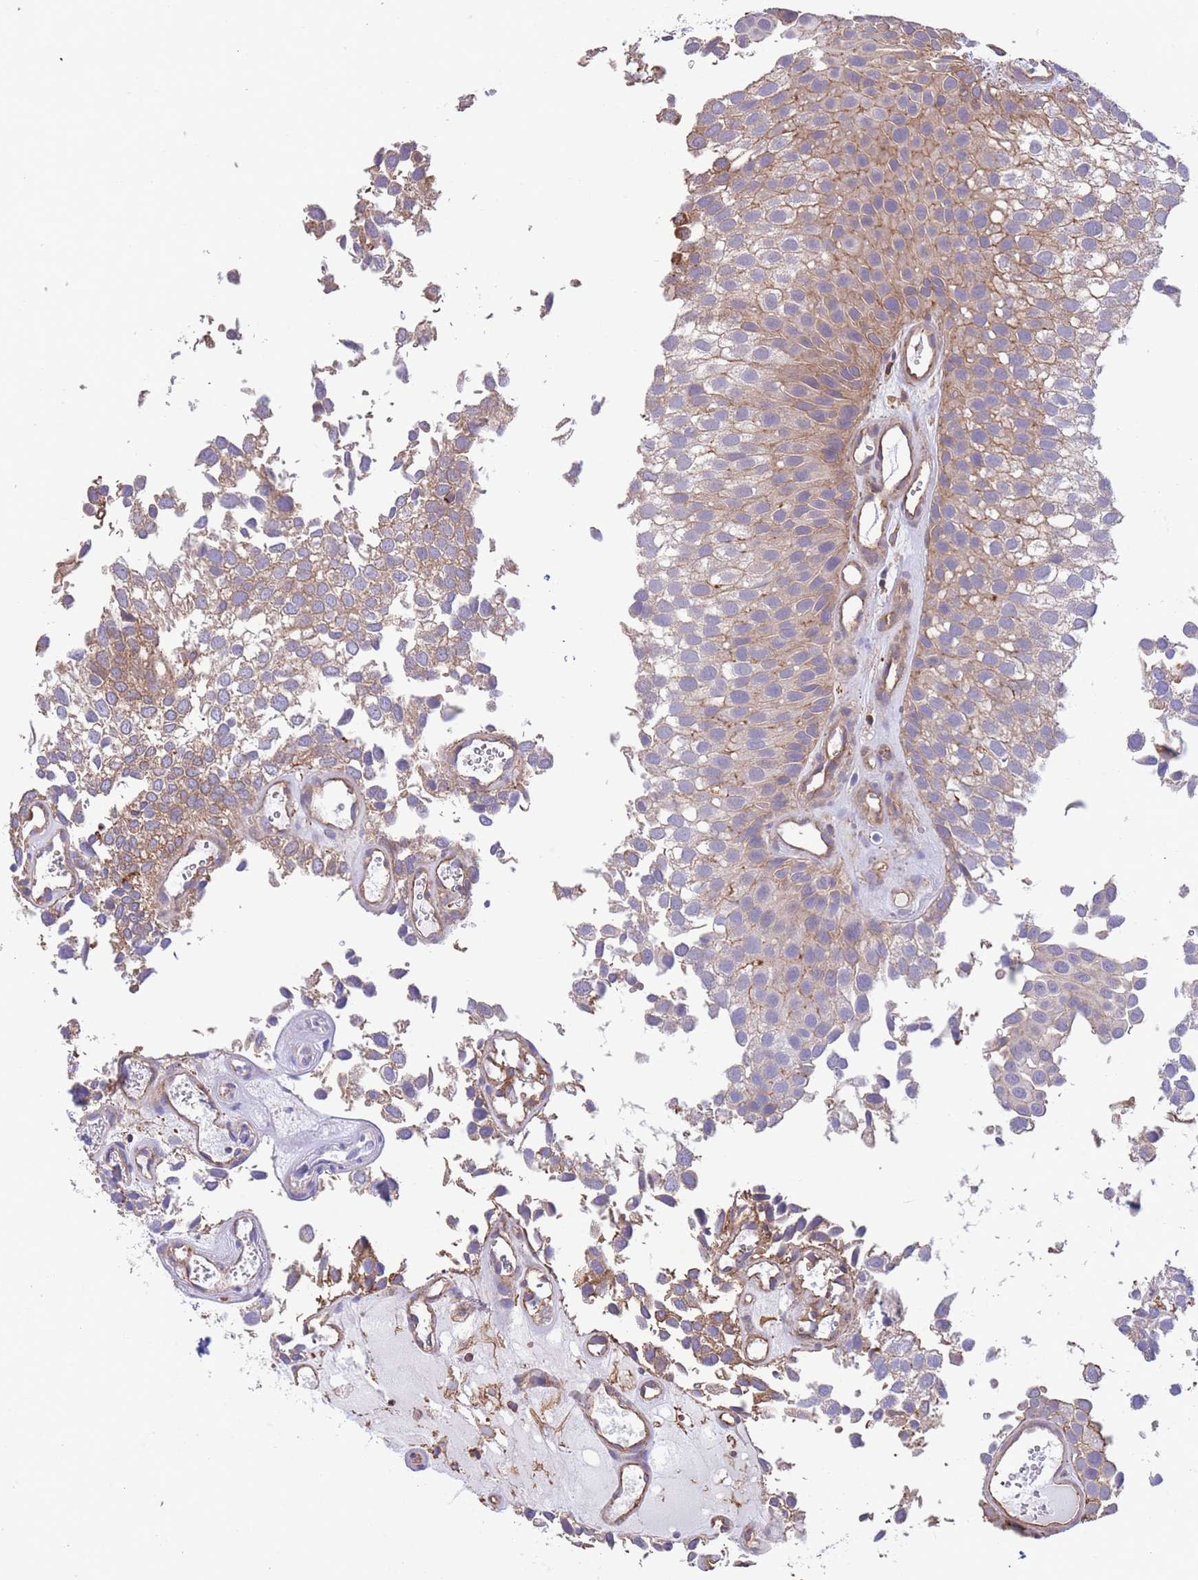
{"staining": {"intensity": "moderate", "quantity": "25%-75%", "location": "cytoplasmic/membranous"}, "tissue": "urothelial cancer", "cell_type": "Tumor cells", "image_type": "cancer", "snomed": [{"axis": "morphology", "description": "Urothelial carcinoma, Low grade"}, {"axis": "topography", "description": "Urinary bladder"}], "caption": "Immunohistochemistry (IHC) of urothelial cancer shows medium levels of moderate cytoplasmic/membranous positivity in approximately 25%-75% of tumor cells.", "gene": "LRRN4CL", "patient": {"sex": "male", "age": 88}}